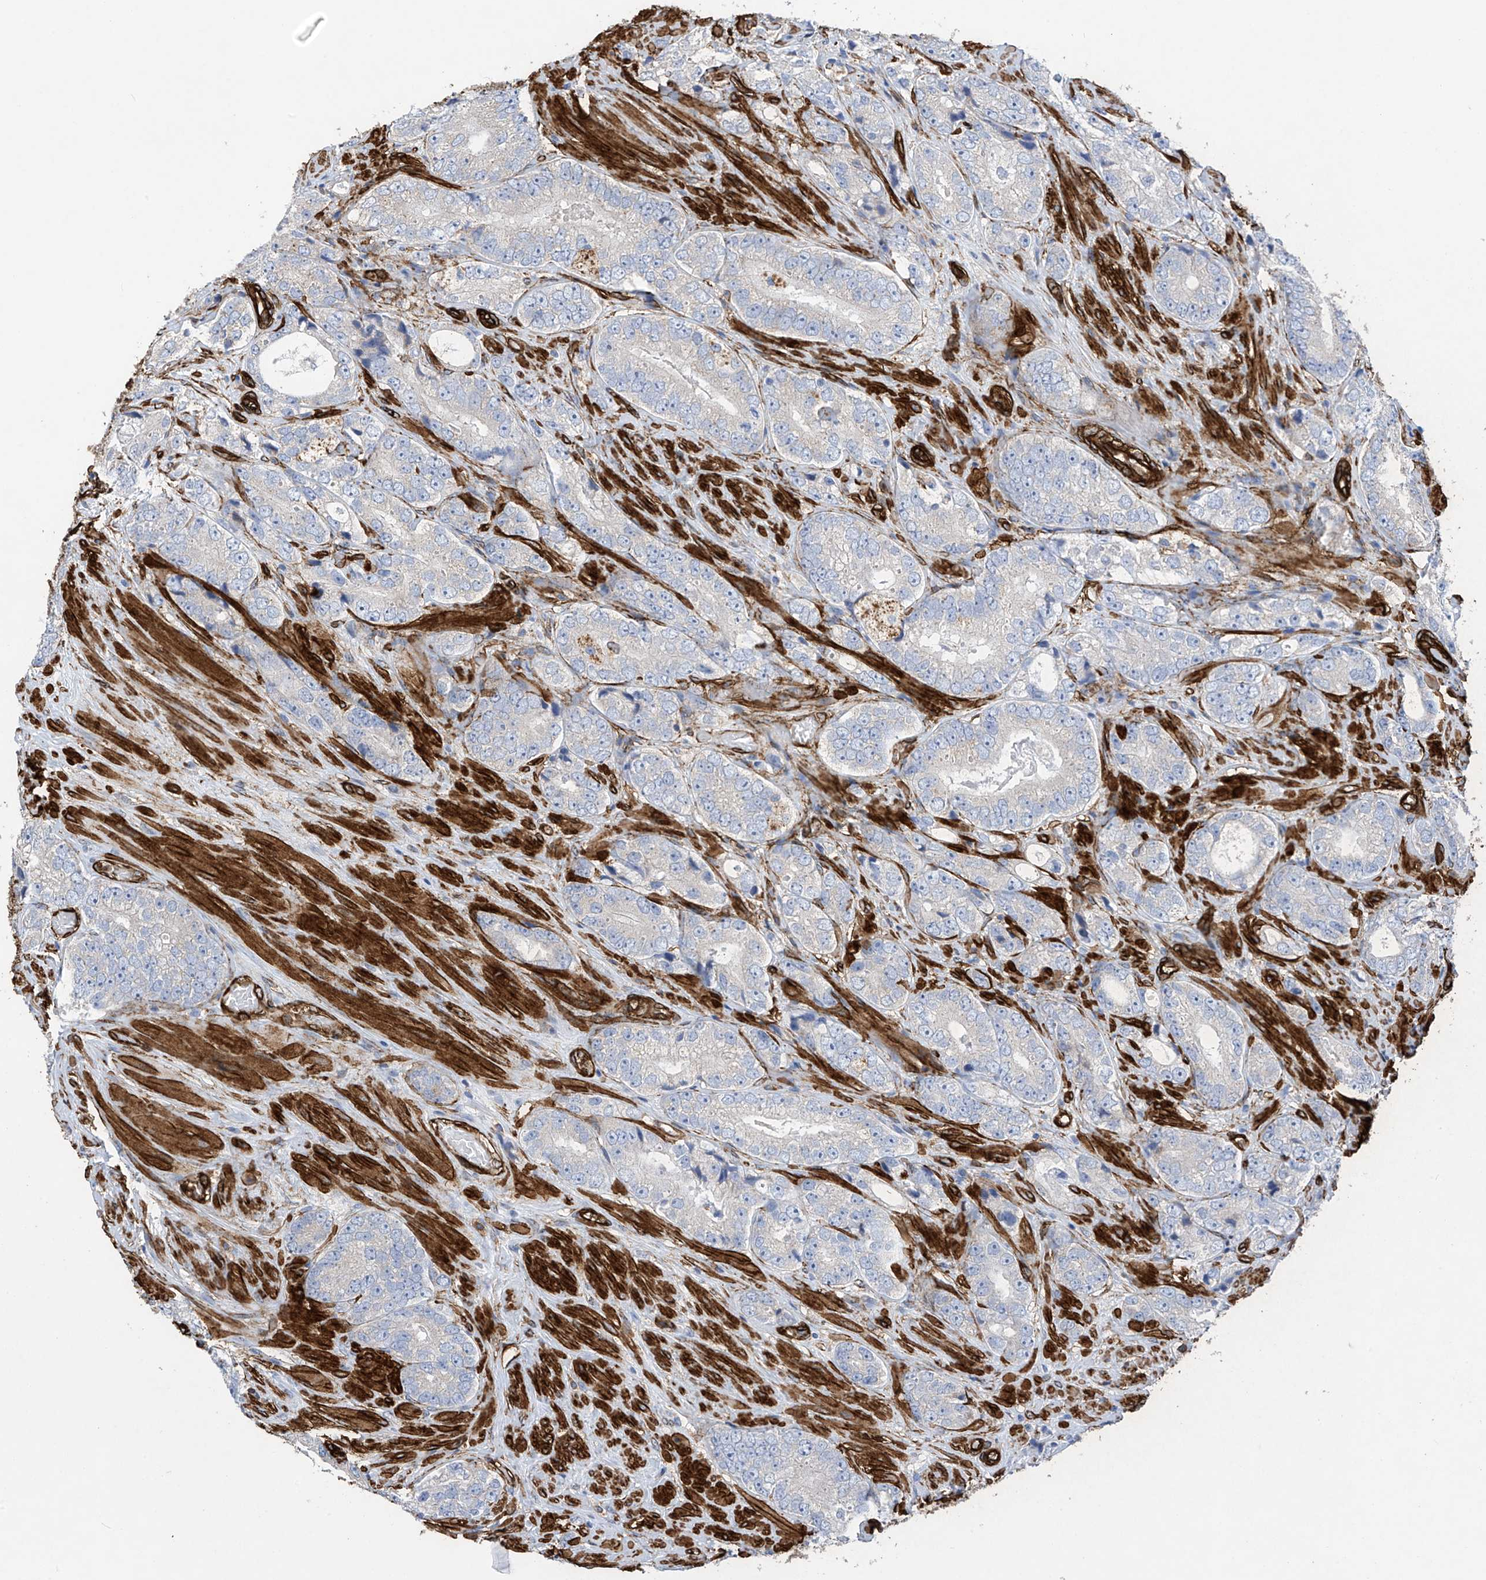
{"staining": {"intensity": "negative", "quantity": "none", "location": "none"}, "tissue": "prostate cancer", "cell_type": "Tumor cells", "image_type": "cancer", "snomed": [{"axis": "morphology", "description": "Adenocarcinoma, High grade"}, {"axis": "topography", "description": "Prostate"}], "caption": "The micrograph displays no significant positivity in tumor cells of prostate adenocarcinoma (high-grade).", "gene": "UBTD1", "patient": {"sex": "male", "age": 56}}